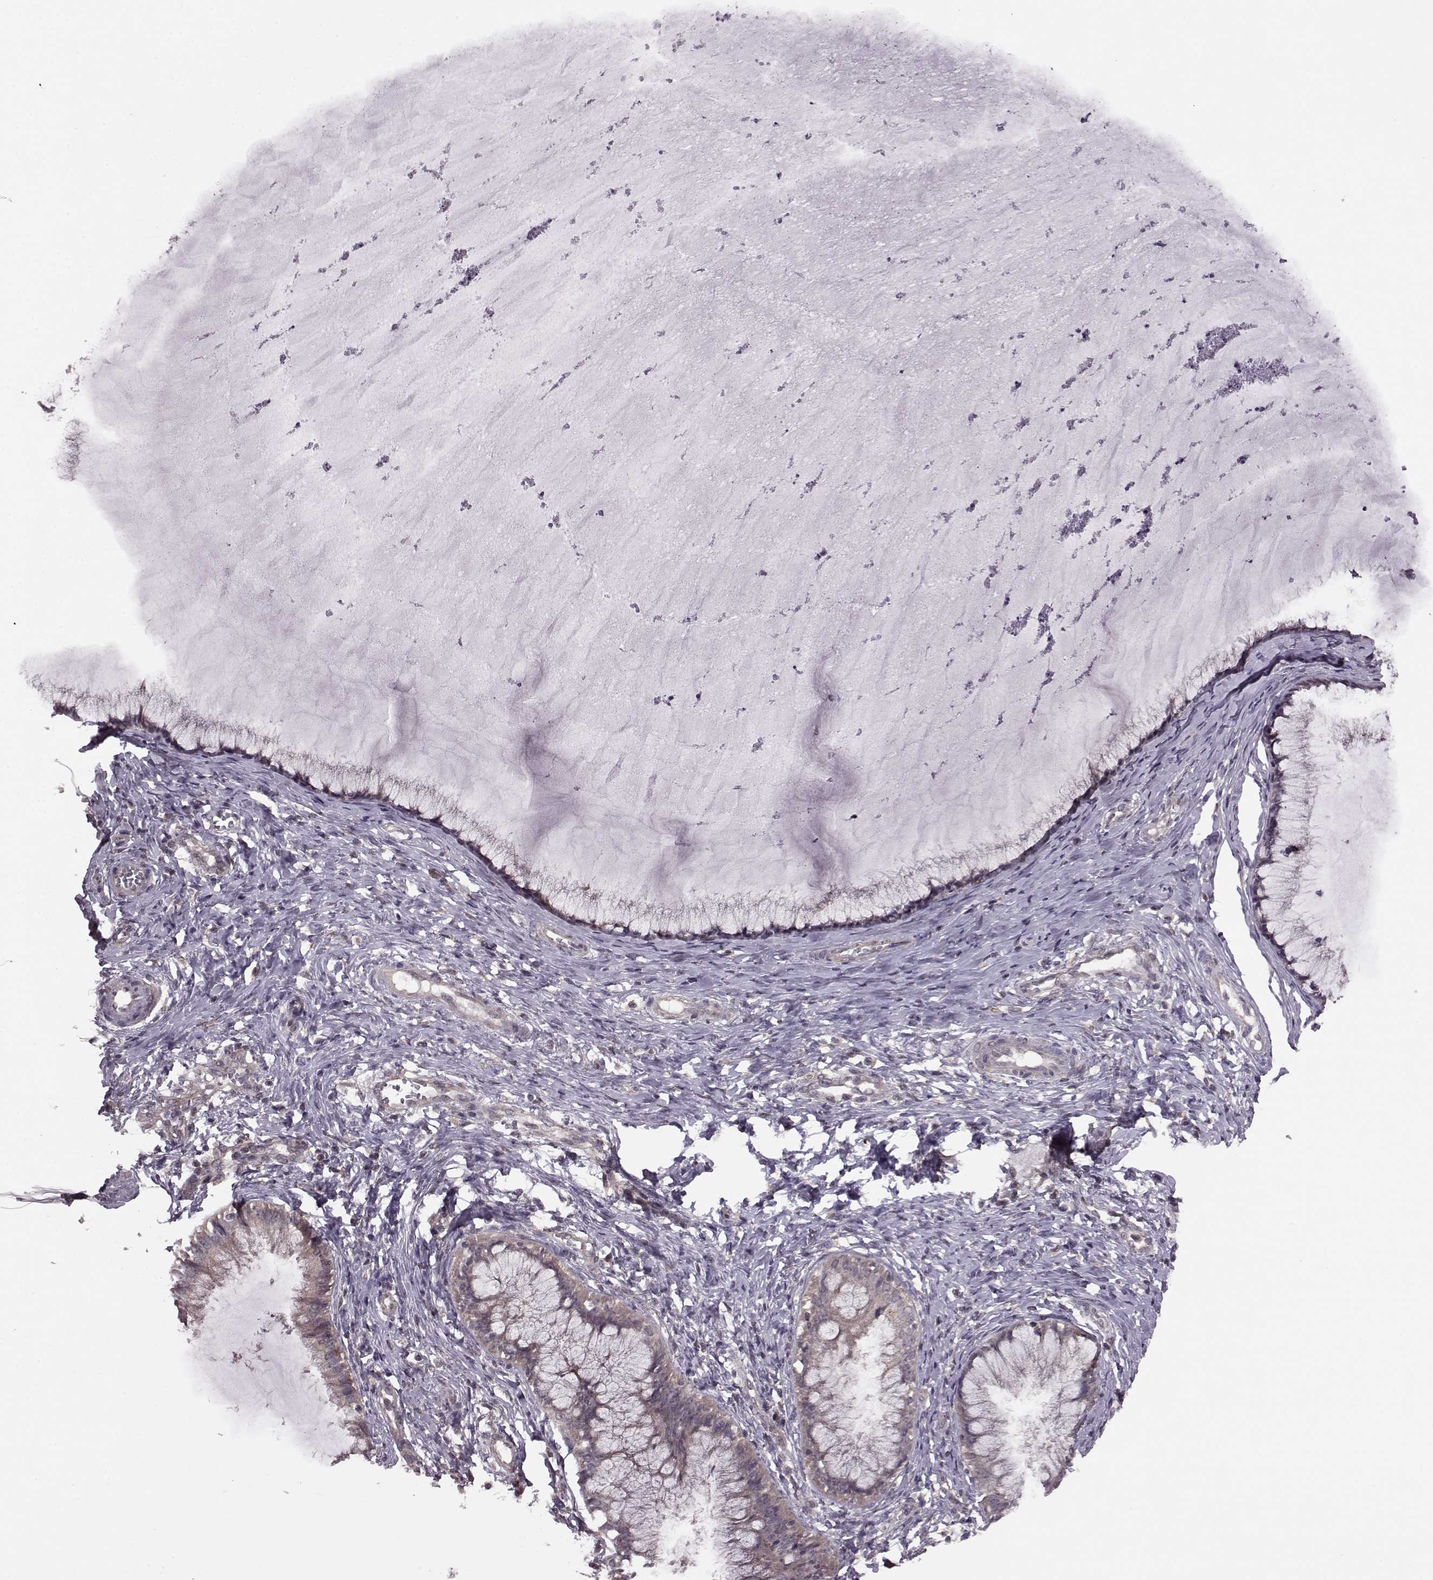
{"staining": {"intensity": "moderate", "quantity": ">75%", "location": "cytoplasmic/membranous"}, "tissue": "cervical cancer", "cell_type": "Tumor cells", "image_type": "cancer", "snomed": [{"axis": "morphology", "description": "Squamous cell carcinoma, NOS"}, {"axis": "topography", "description": "Cervix"}], "caption": "Immunohistochemistry staining of cervical cancer, which demonstrates medium levels of moderate cytoplasmic/membranous staining in about >75% of tumor cells indicating moderate cytoplasmic/membranous protein staining. The staining was performed using DAB (3,3'-diaminobenzidine) (brown) for protein detection and nuclei were counterstained in hematoxylin (blue).", "gene": "FNIP2", "patient": {"sex": "female", "age": 36}}